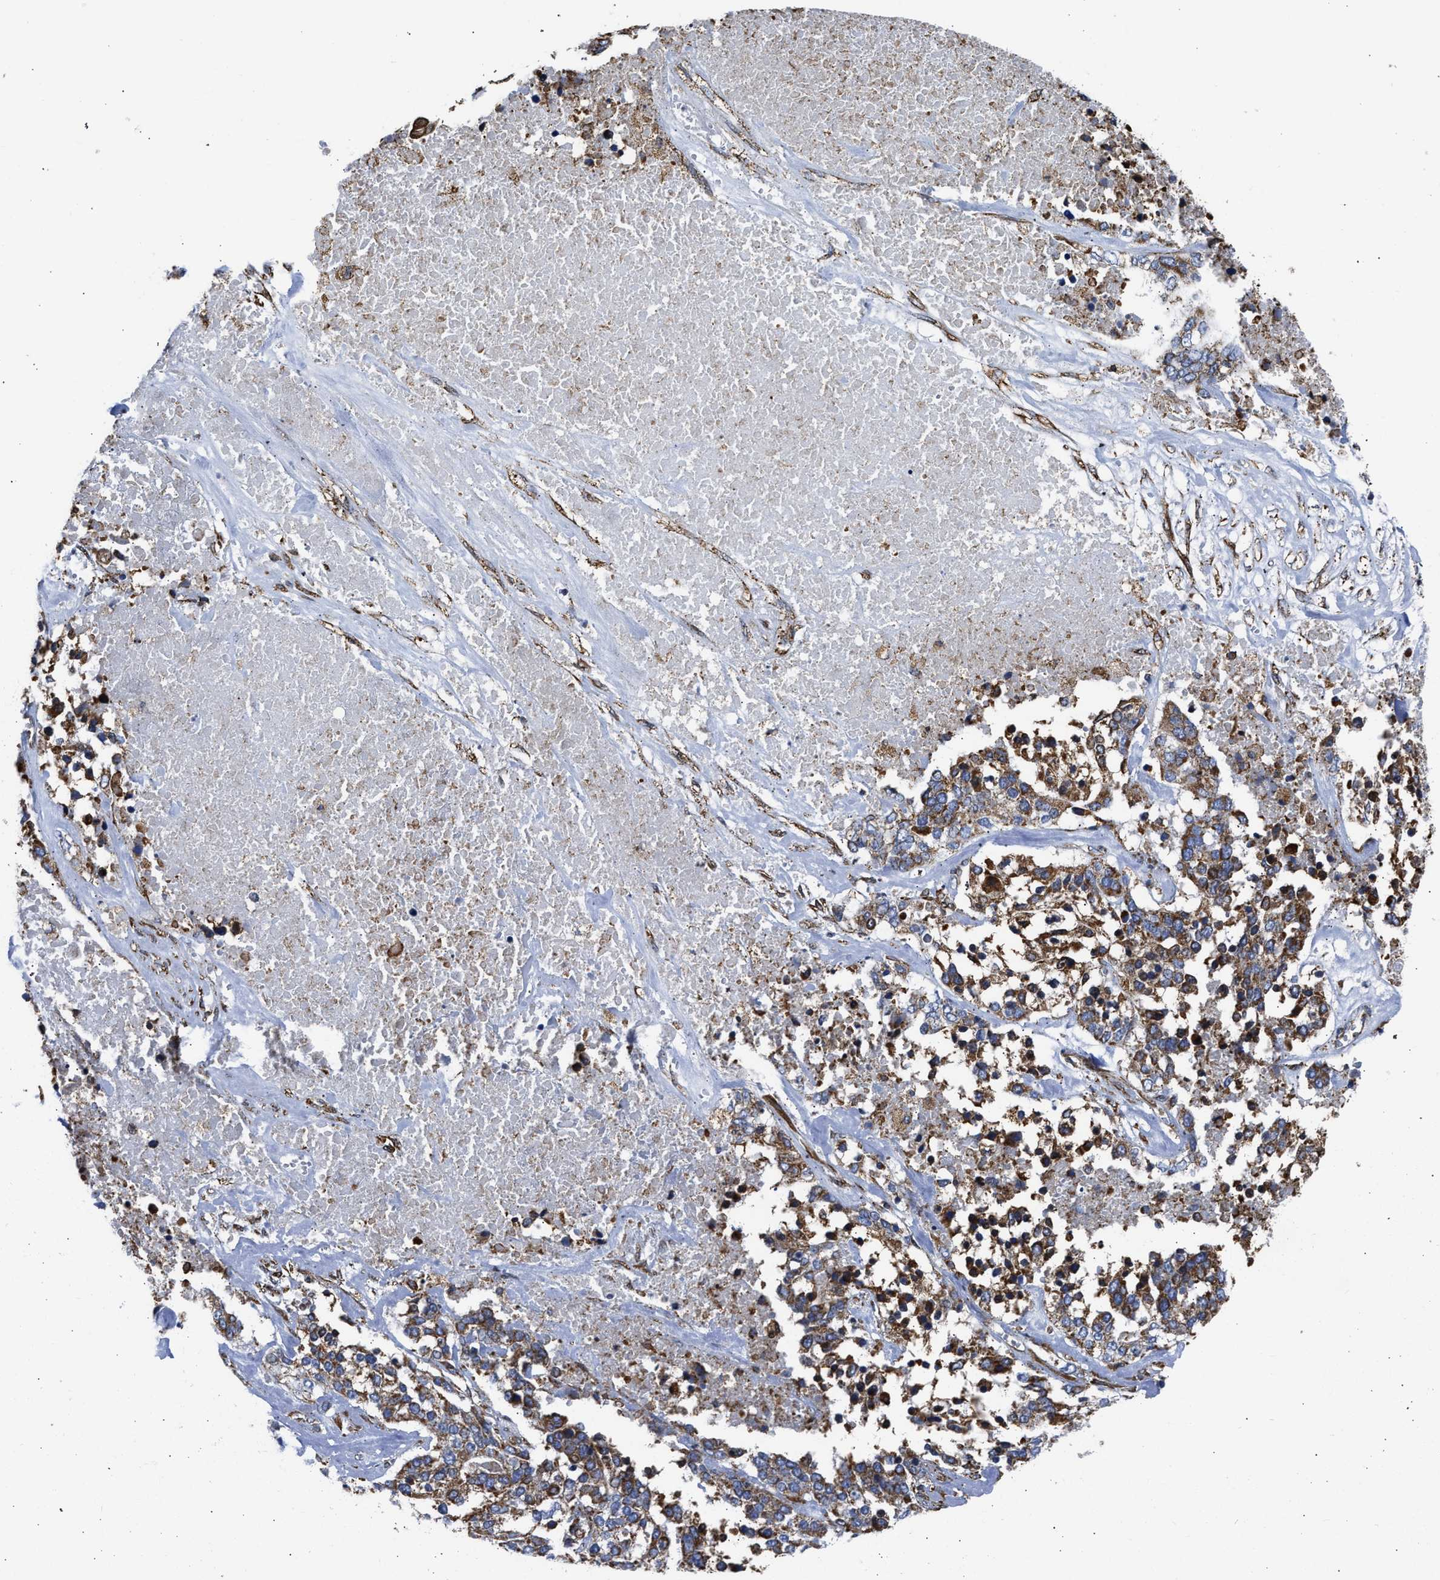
{"staining": {"intensity": "moderate", "quantity": ">75%", "location": "cytoplasmic/membranous"}, "tissue": "ovarian cancer", "cell_type": "Tumor cells", "image_type": "cancer", "snomed": [{"axis": "morphology", "description": "Cystadenocarcinoma, serous, NOS"}, {"axis": "topography", "description": "Ovary"}], "caption": "This image shows immunohistochemistry staining of ovarian cancer, with medium moderate cytoplasmic/membranous positivity in approximately >75% of tumor cells.", "gene": "CYCS", "patient": {"sex": "female", "age": 44}}